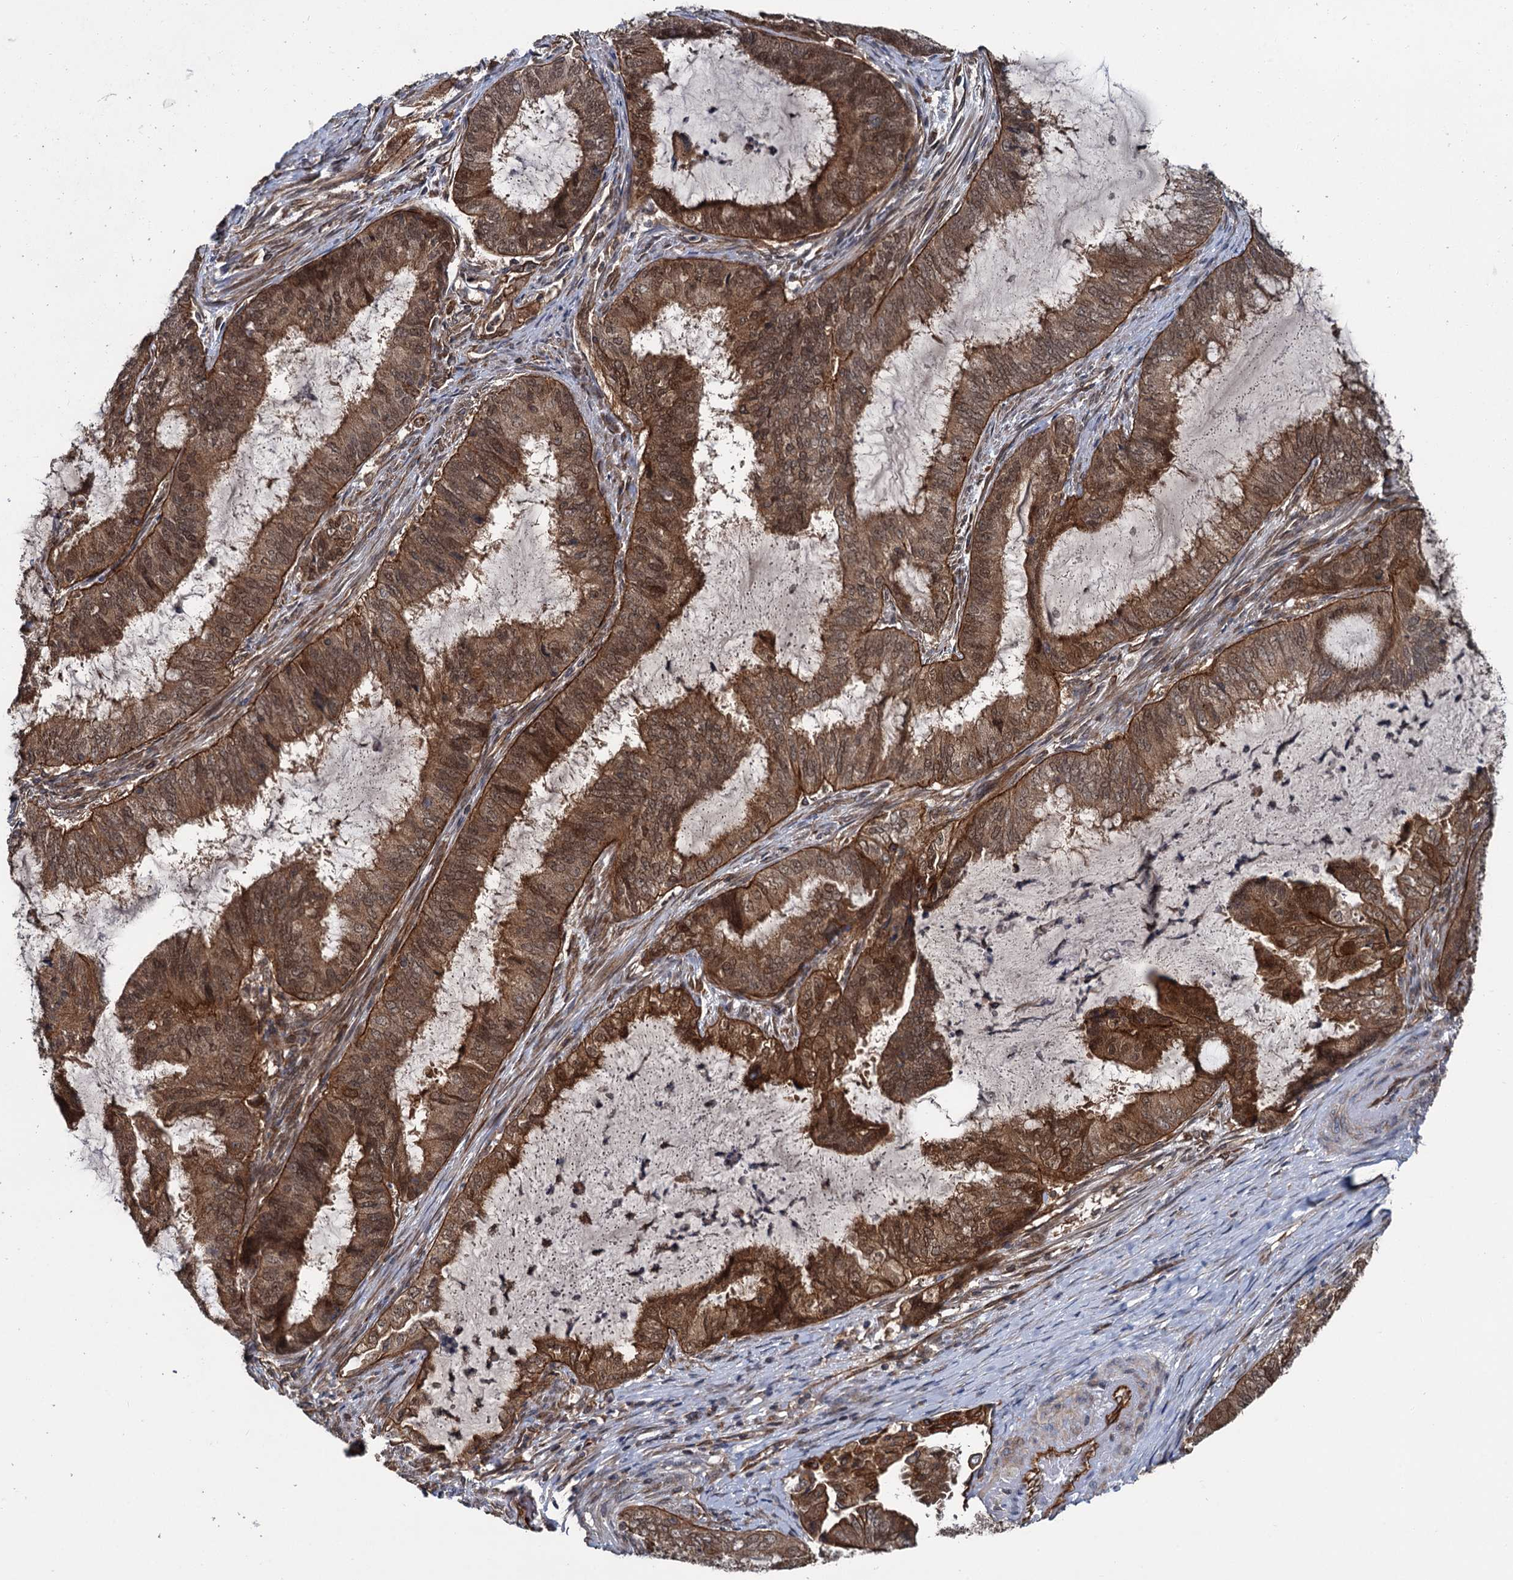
{"staining": {"intensity": "moderate", "quantity": ">75%", "location": "cytoplasmic/membranous"}, "tissue": "endometrial cancer", "cell_type": "Tumor cells", "image_type": "cancer", "snomed": [{"axis": "morphology", "description": "Adenocarcinoma, NOS"}, {"axis": "topography", "description": "Endometrium"}], "caption": "This image shows immunohistochemistry (IHC) staining of human adenocarcinoma (endometrial), with medium moderate cytoplasmic/membranous expression in about >75% of tumor cells.", "gene": "ZFYVE19", "patient": {"sex": "female", "age": 51}}